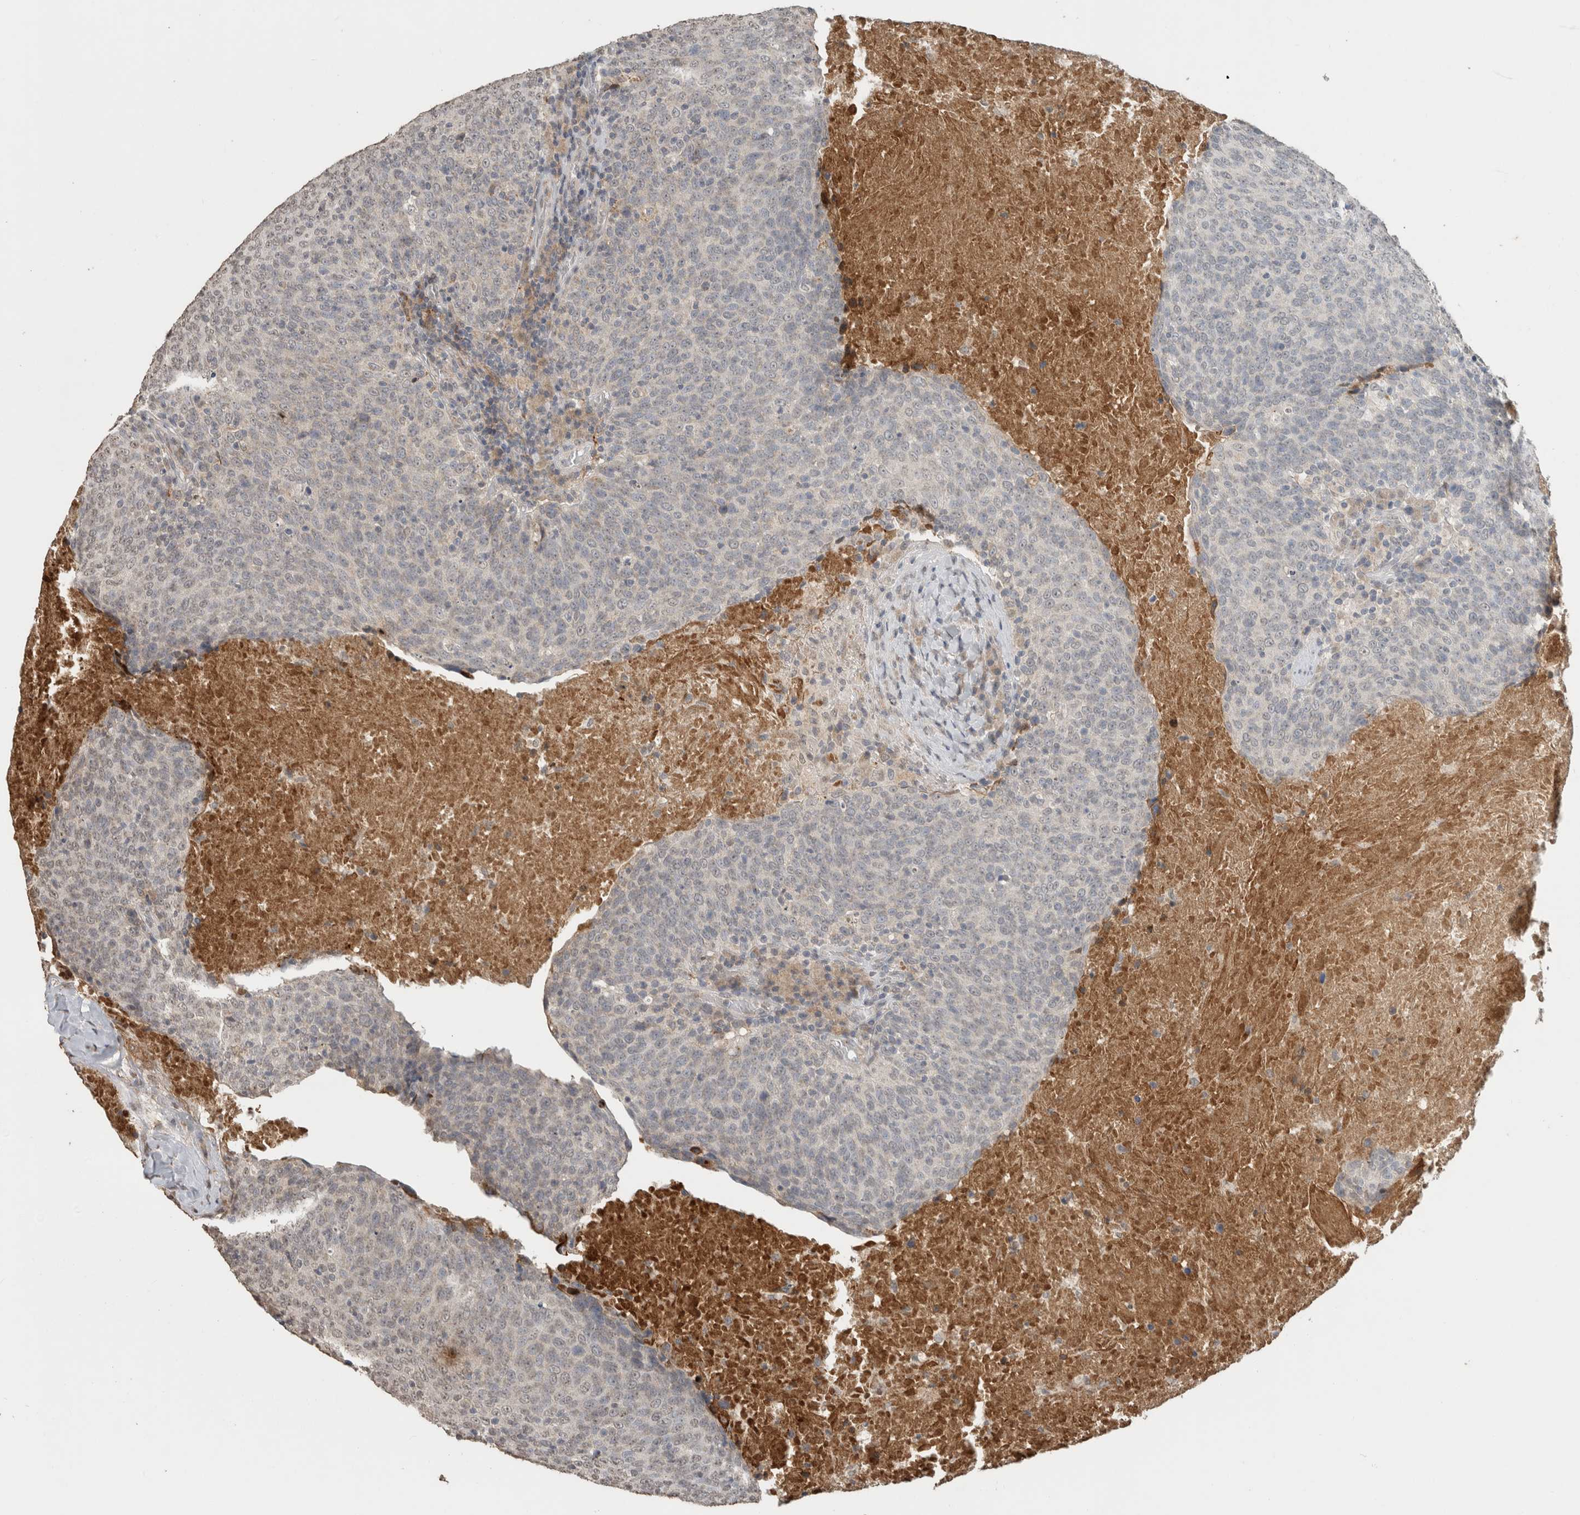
{"staining": {"intensity": "weak", "quantity": "25%-75%", "location": "cytoplasmic/membranous"}, "tissue": "head and neck cancer", "cell_type": "Tumor cells", "image_type": "cancer", "snomed": [{"axis": "morphology", "description": "Squamous cell carcinoma, NOS"}, {"axis": "morphology", "description": "Squamous cell carcinoma, metastatic, NOS"}, {"axis": "topography", "description": "Lymph node"}, {"axis": "topography", "description": "Head-Neck"}], "caption": "This photomicrograph shows head and neck squamous cell carcinoma stained with immunohistochemistry (IHC) to label a protein in brown. The cytoplasmic/membranous of tumor cells show weak positivity for the protein. Nuclei are counter-stained blue.", "gene": "FAM3A", "patient": {"sex": "male", "age": 62}}